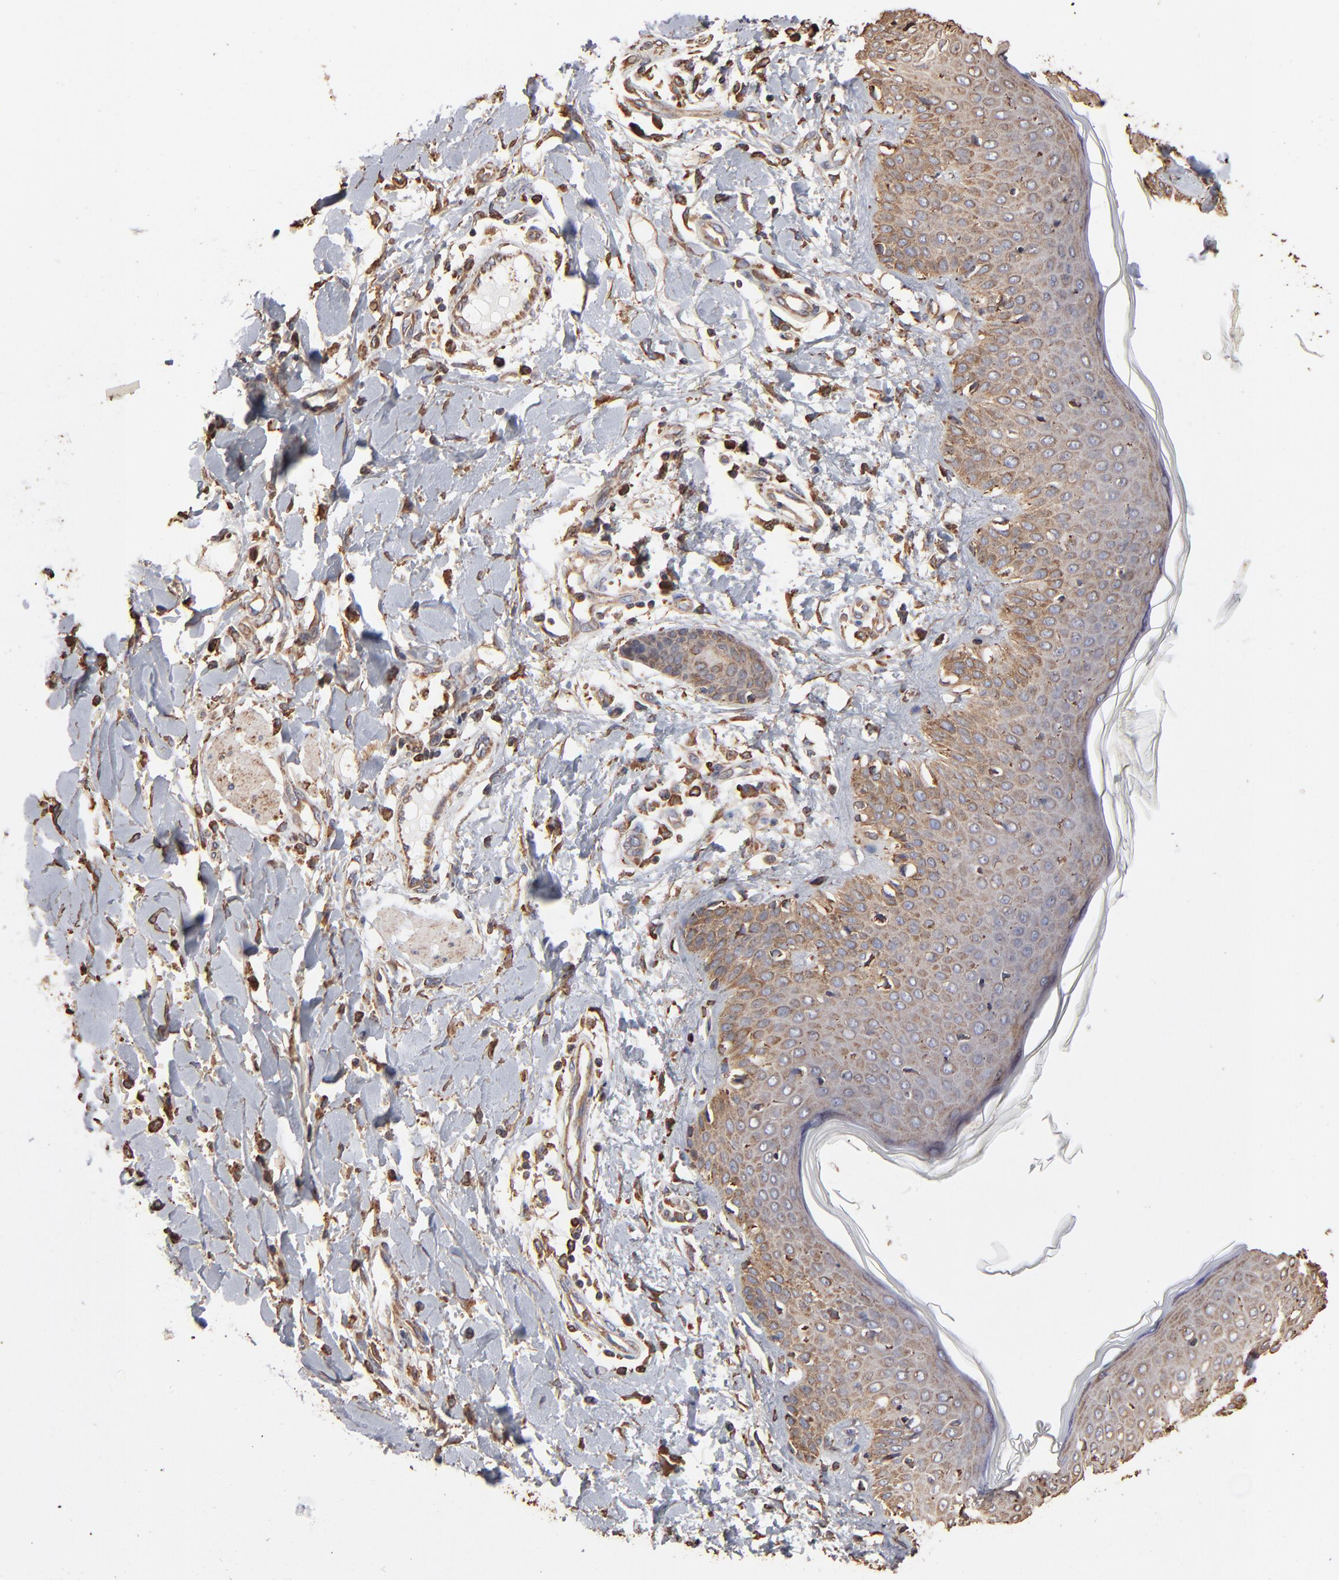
{"staining": {"intensity": "weak", "quantity": "25%-75%", "location": "cytoplasmic/membranous"}, "tissue": "skin cancer", "cell_type": "Tumor cells", "image_type": "cancer", "snomed": [{"axis": "morphology", "description": "Squamous cell carcinoma, NOS"}, {"axis": "topography", "description": "Skin"}], "caption": "Skin squamous cell carcinoma was stained to show a protein in brown. There is low levels of weak cytoplasmic/membranous positivity in about 25%-75% of tumor cells.", "gene": "PDIA3", "patient": {"sex": "female", "age": 59}}